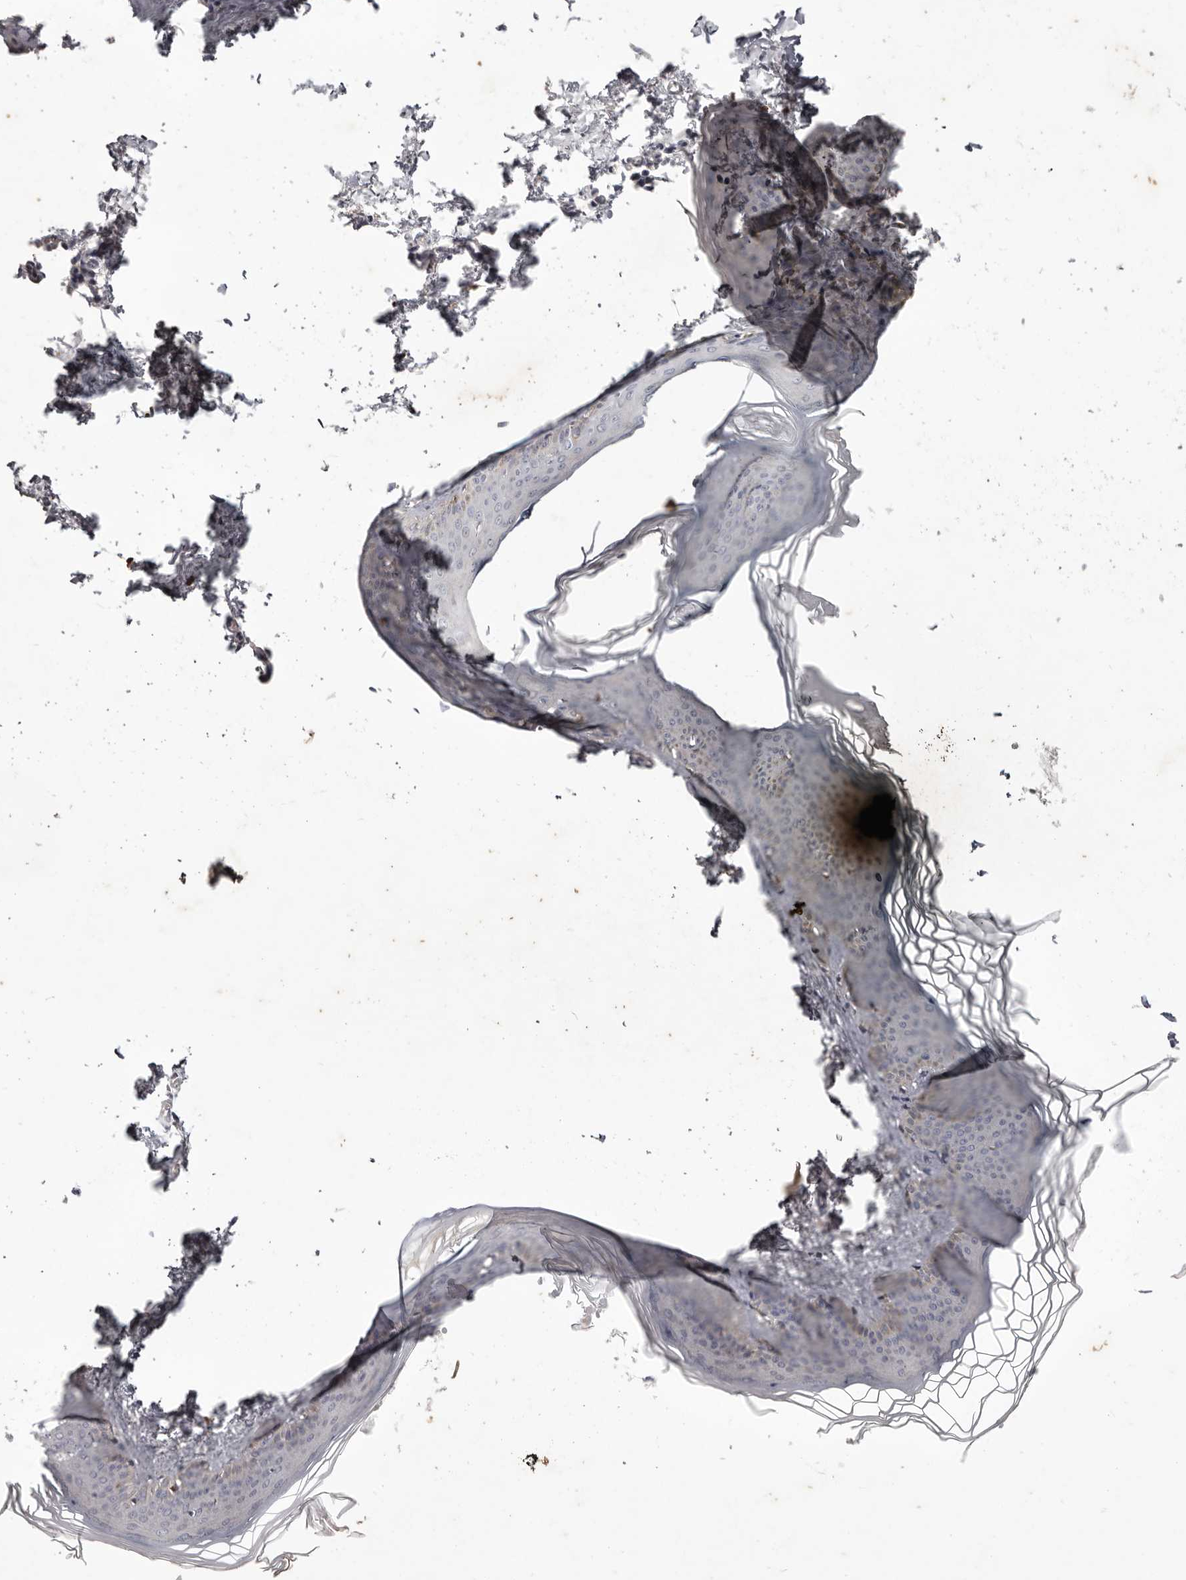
{"staining": {"intensity": "negative", "quantity": "none", "location": "none"}, "tissue": "skin", "cell_type": "Fibroblasts", "image_type": "normal", "snomed": [{"axis": "morphology", "description": "Normal tissue, NOS"}, {"axis": "topography", "description": "Skin"}], "caption": "Photomicrograph shows no significant protein staining in fibroblasts of unremarkable skin.", "gene": "GARNL3", "patient": {"sex": "female", "age": 27}}